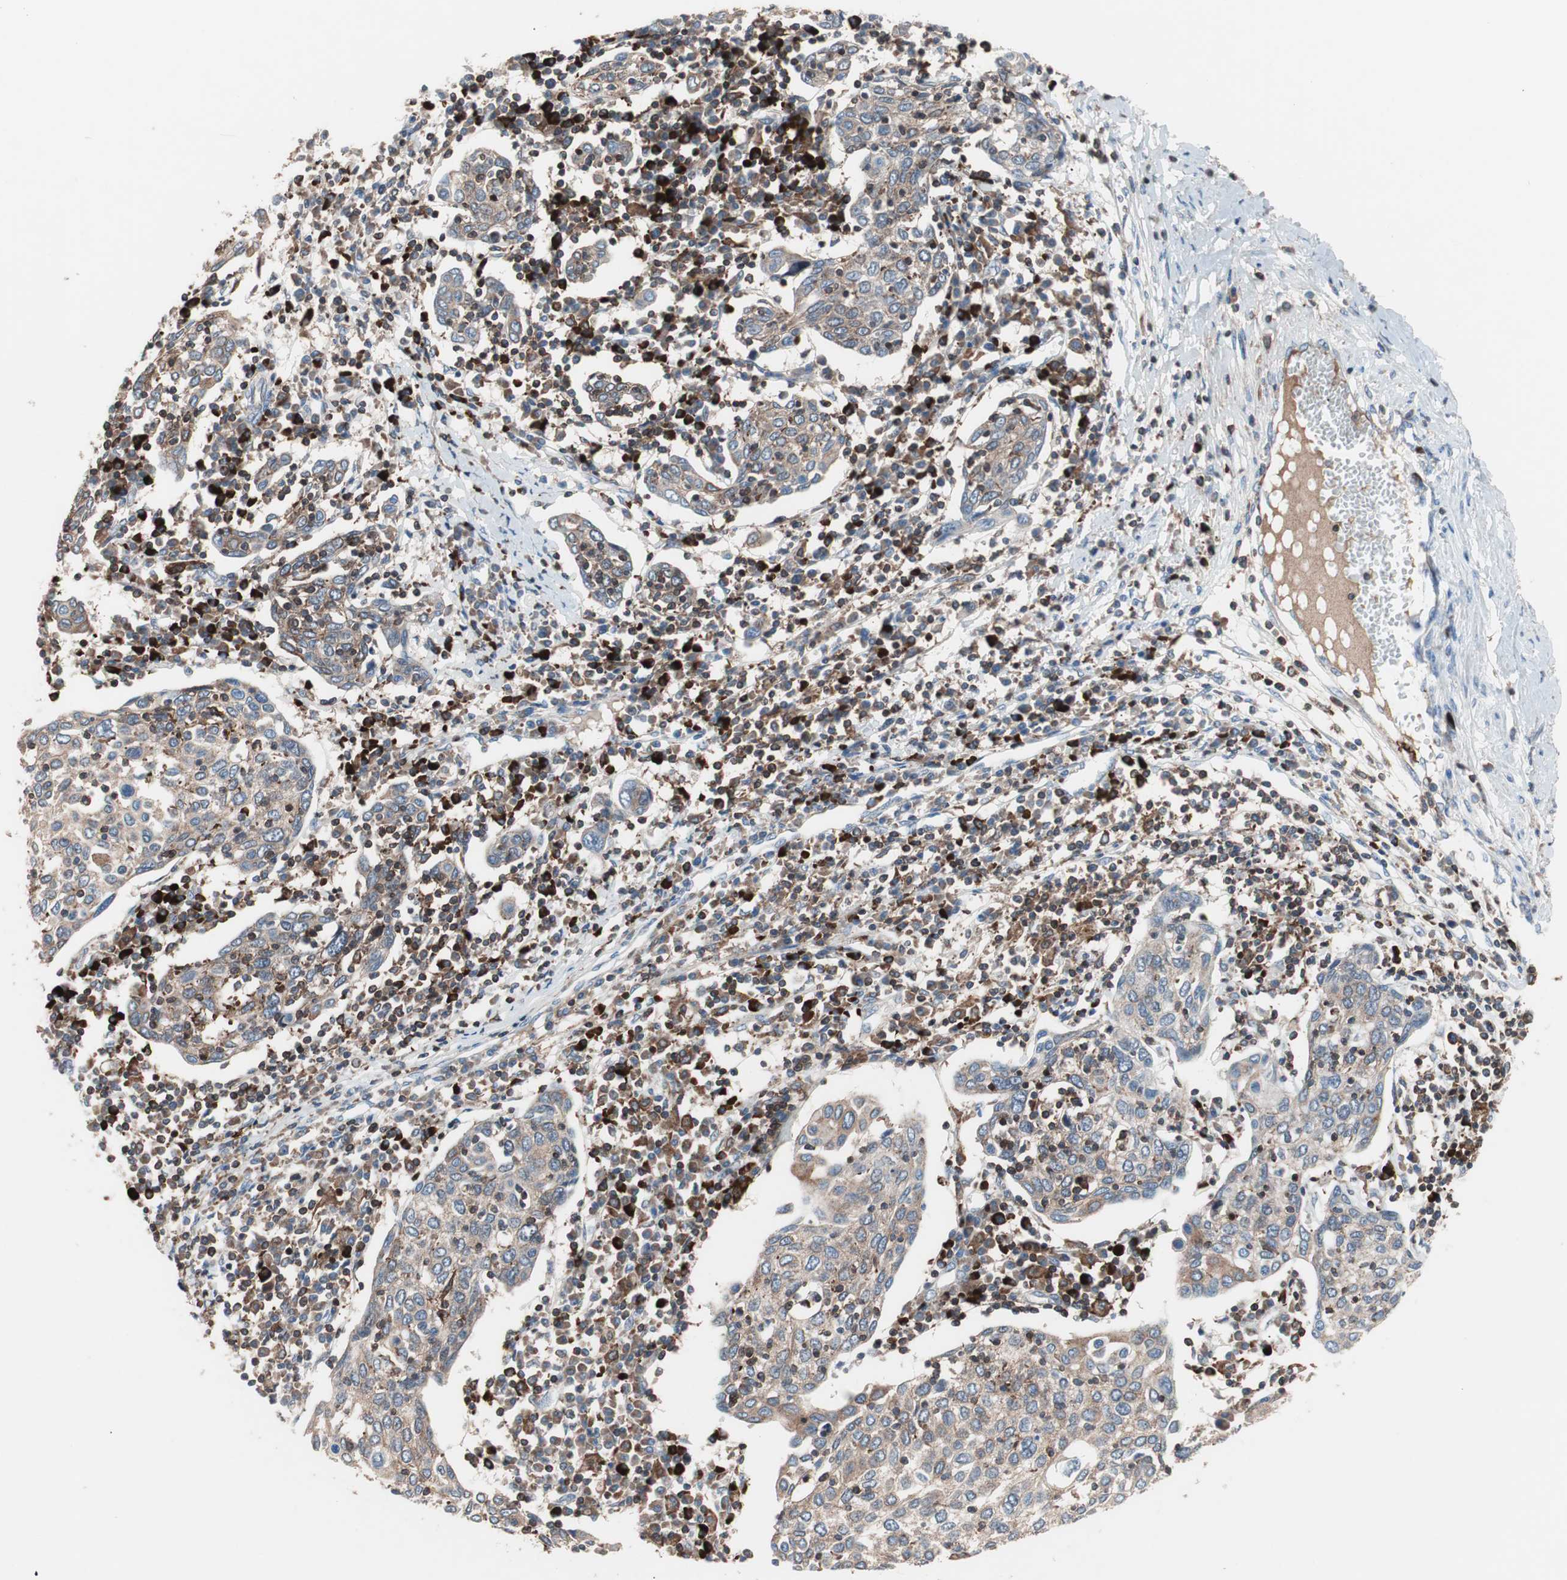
{"staining": {"intensity": "moderate", "quantity": ">75%", "location": "cytoplasmic/membranous"}, "tissue": "cervical cancer", "cell_type": "Tumor cells", "image_type": "cancer", "snomed": [{"axis": "morphology", "description": "Squamous cell carcinoma, NOS"}, {"axis": "topography", "description": "Cervix"}], "caption": "Cervical squamous cell carcinoma stained with a brown dye shows moderate cytoplasmic/membranous positive positivity in approximately >75% of tumor cells.", "gene": "PIK3R1", "patient": {"sex": "female", "age": 40}}